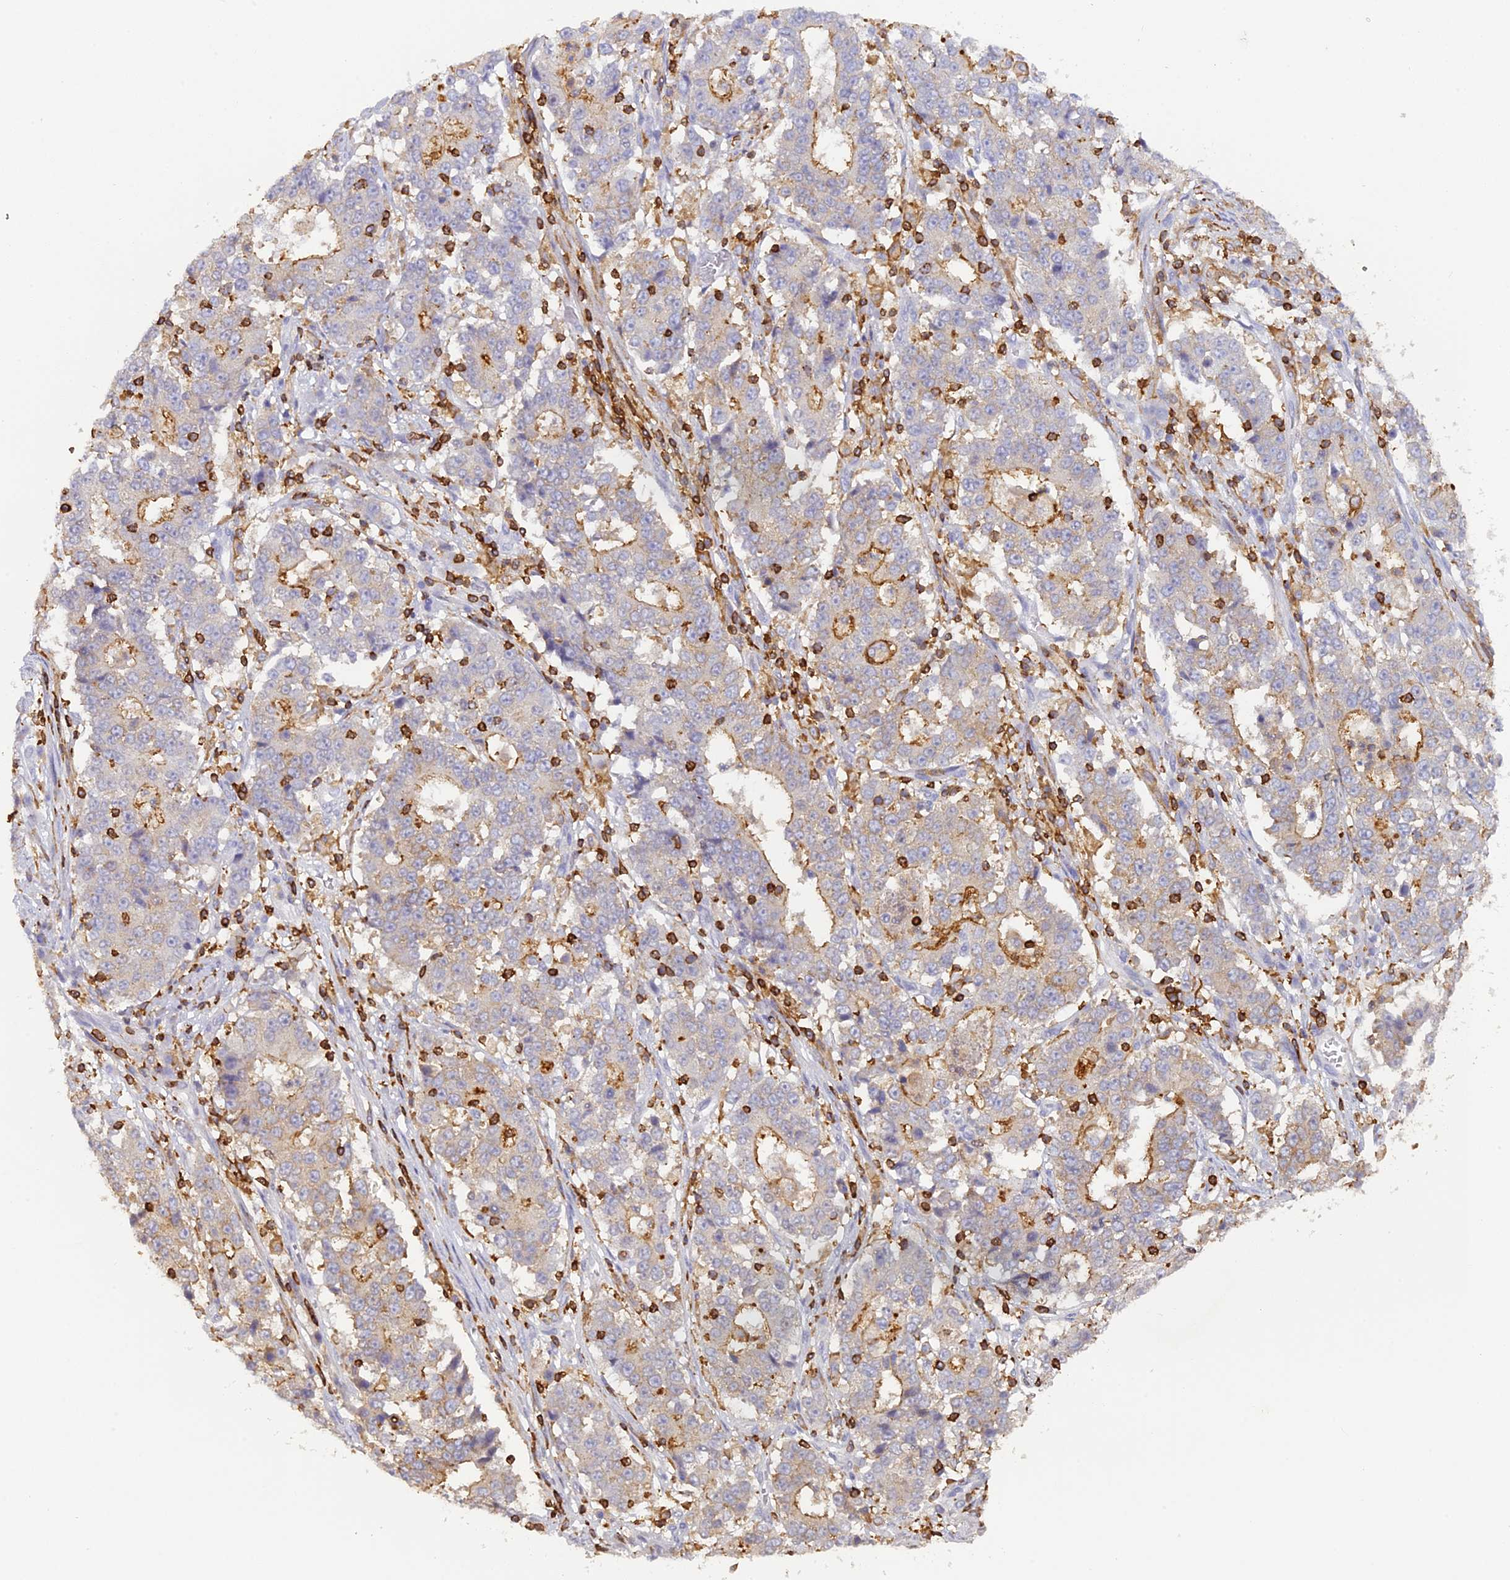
{"staining": {"intensity": "moderate", "quantity": "25%-75%", "location": "cytoplasmic/membranous"}, "tissue": "stomach cancer", "cell_type": "Tumor cells", "image_type": "cancer", "snomed": [{"axis": "morphology", "description": "Adenocarcinoma, NOS"}, {"axis": "topography", "description": "Stomach"}], "caption": "Immunohistochemistry (IHC) of human adenocarcinoma (stomach) reveals medium levels of moderate cytoplasmic/membranous staining in about 25%-75% of tumor cells. (IHC, brightfield microscopy, high magnification).", "gene": "FYB1", "patient": {"sex": "male", "age": 59}}